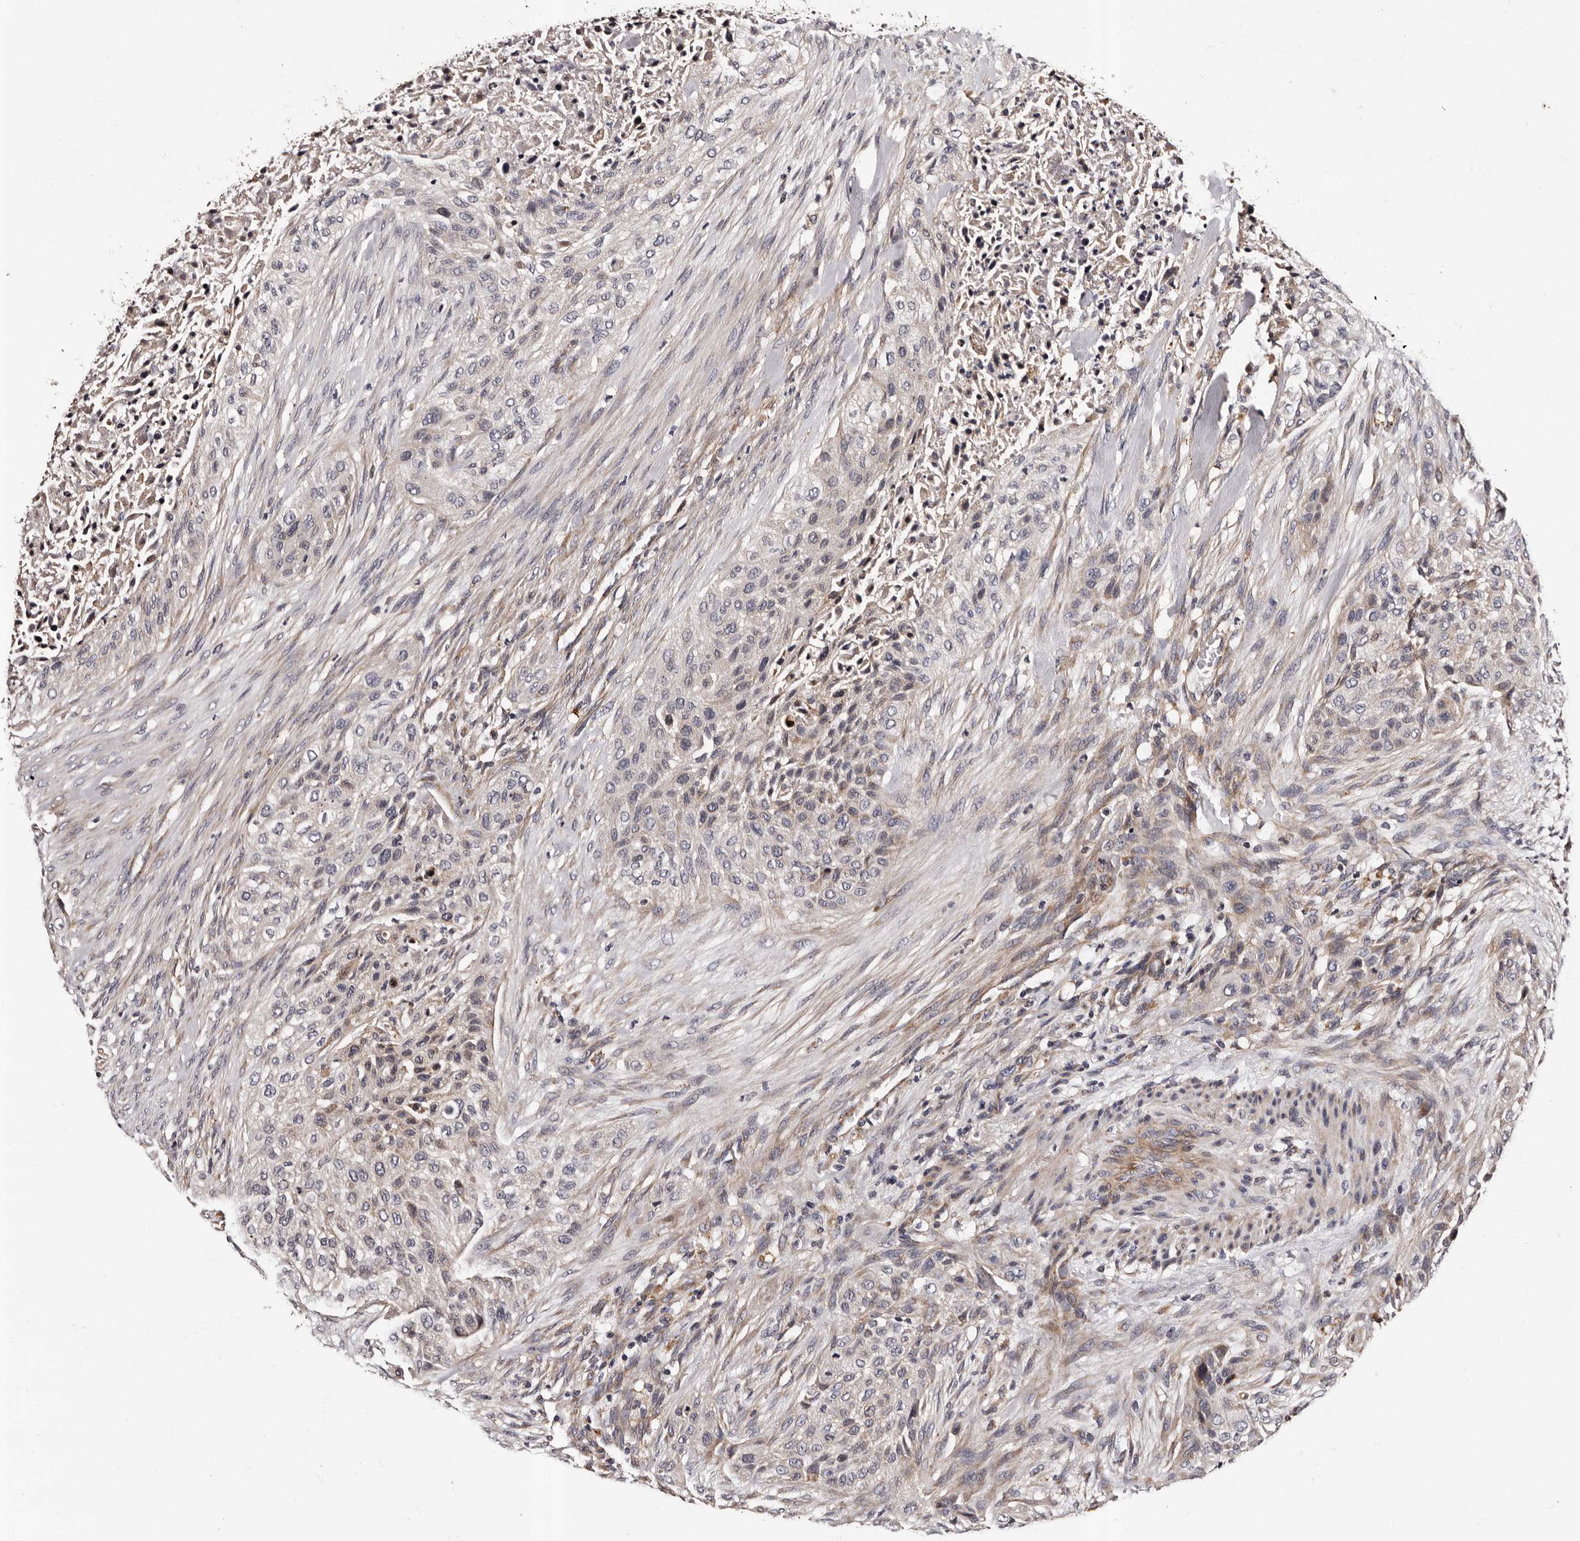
{"staining": {"intensity": "weak", "quantity": "<25%", "location": "cytoplasmic/membranous"}, "tissue": "urothelial cancer", "cell_type": "Tumor cells", "image_type": "cancer", "snomed": [{"axis": "morphology", "description": "Urothelial carcinoma, High grade"}, {"axis": "topography", "description": "Urinary bladder"}], "caption": "Tumor cells are negative for protein expression in human urothelial cancer.", "gene": "ADCK5", "patient": {"sex": "male", "age": 35}}